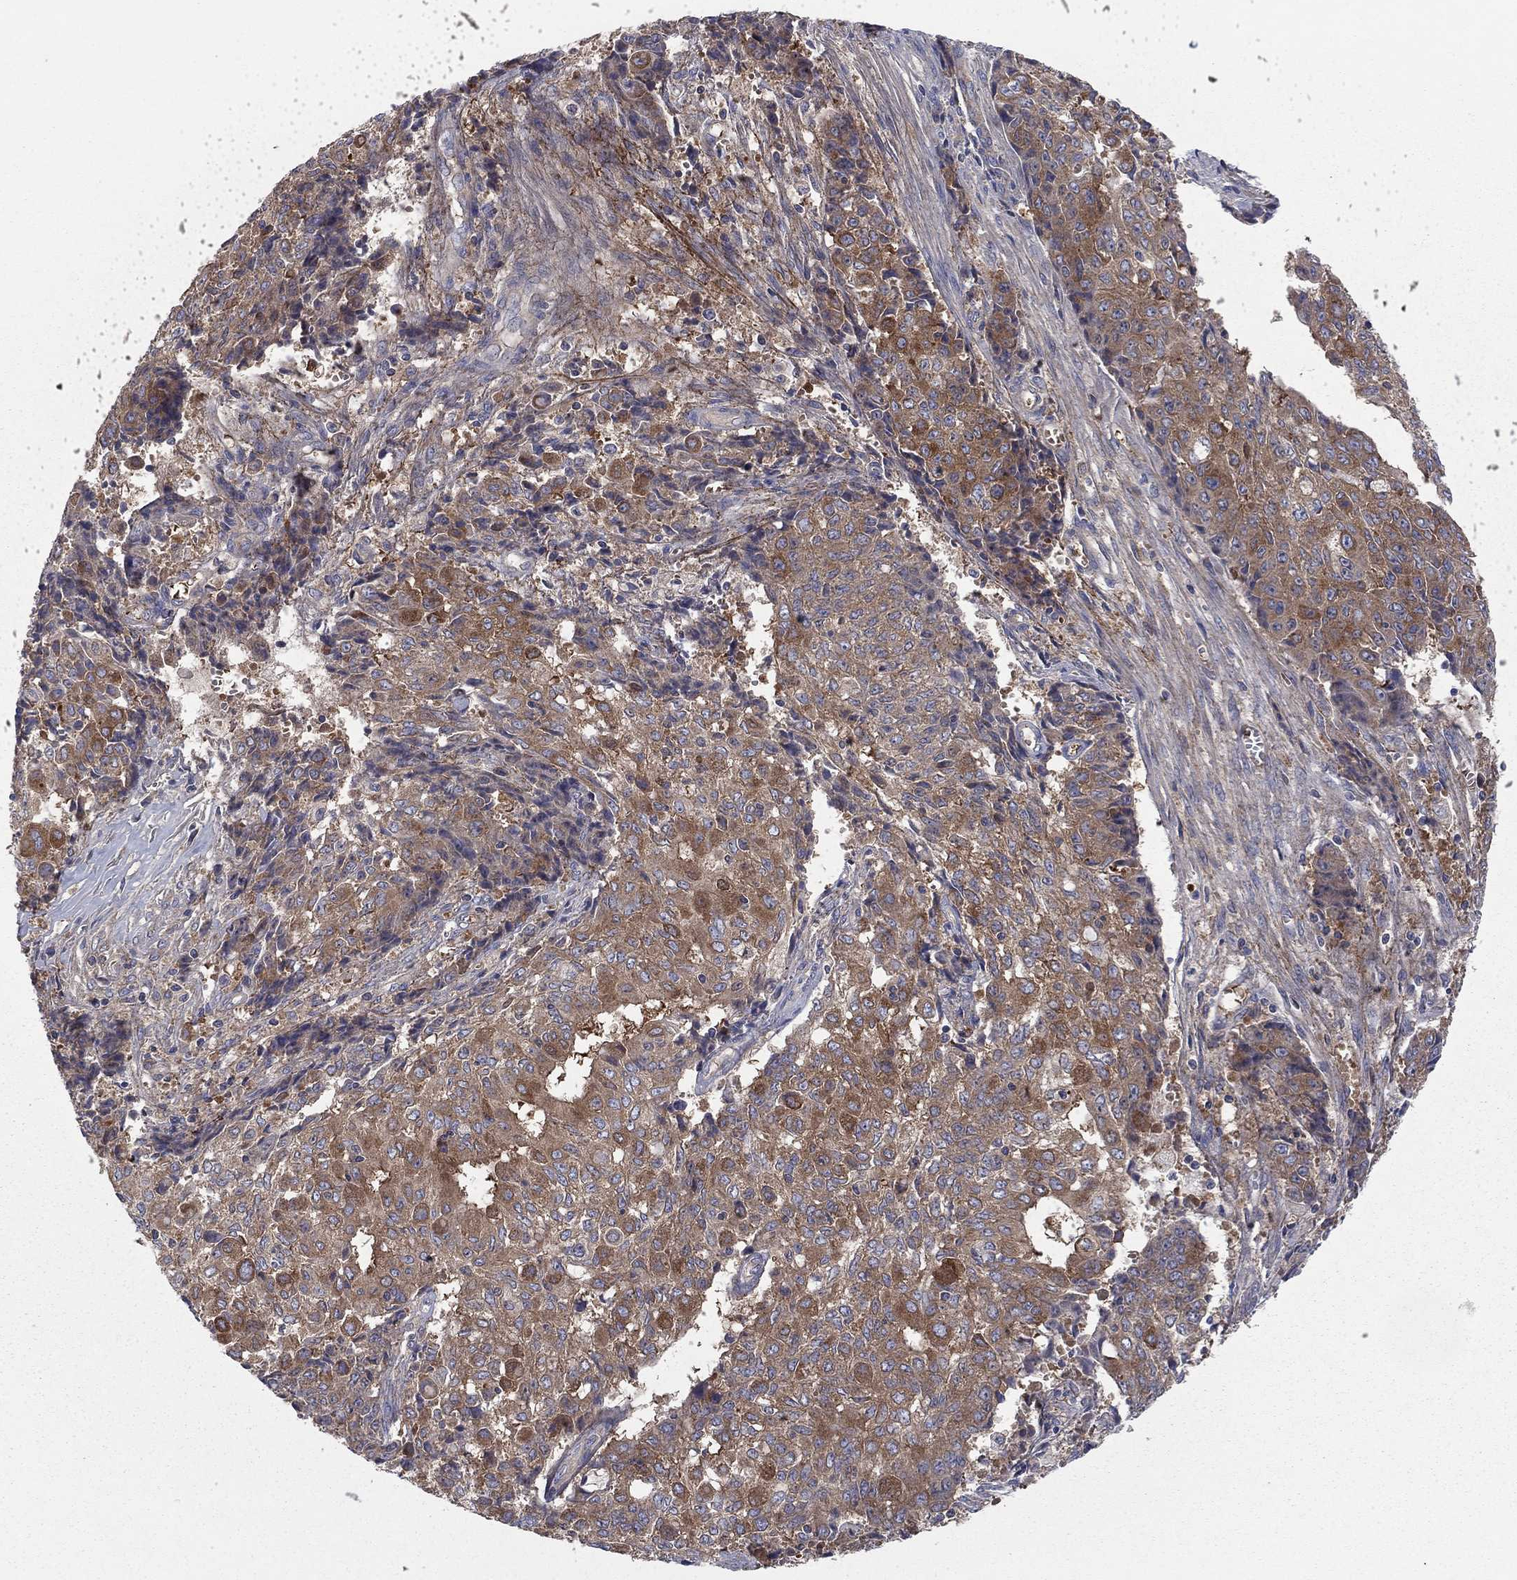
{"staining": {"intensity": "moderate", "quantity": "25%-75%", "location": "cytoplasmic/membranous"}, "tissue": "ovarian cancer", "cell_type": "Tumor cells", "image_type": "cancer", "snomed": [{"axis": "morphology", "description": "Carcinoma, endometroid"}, {"axis": "topography", "description": "Ovary"}], "caption": "A histopathology image of endometroid carcinoma (ovarian) stained for a protein demonstrates moderate cytoplasmic/membranous brown staining in tumor cells.", "gene": "RNF123", "patient": {"sex": "female", "age": 42}}